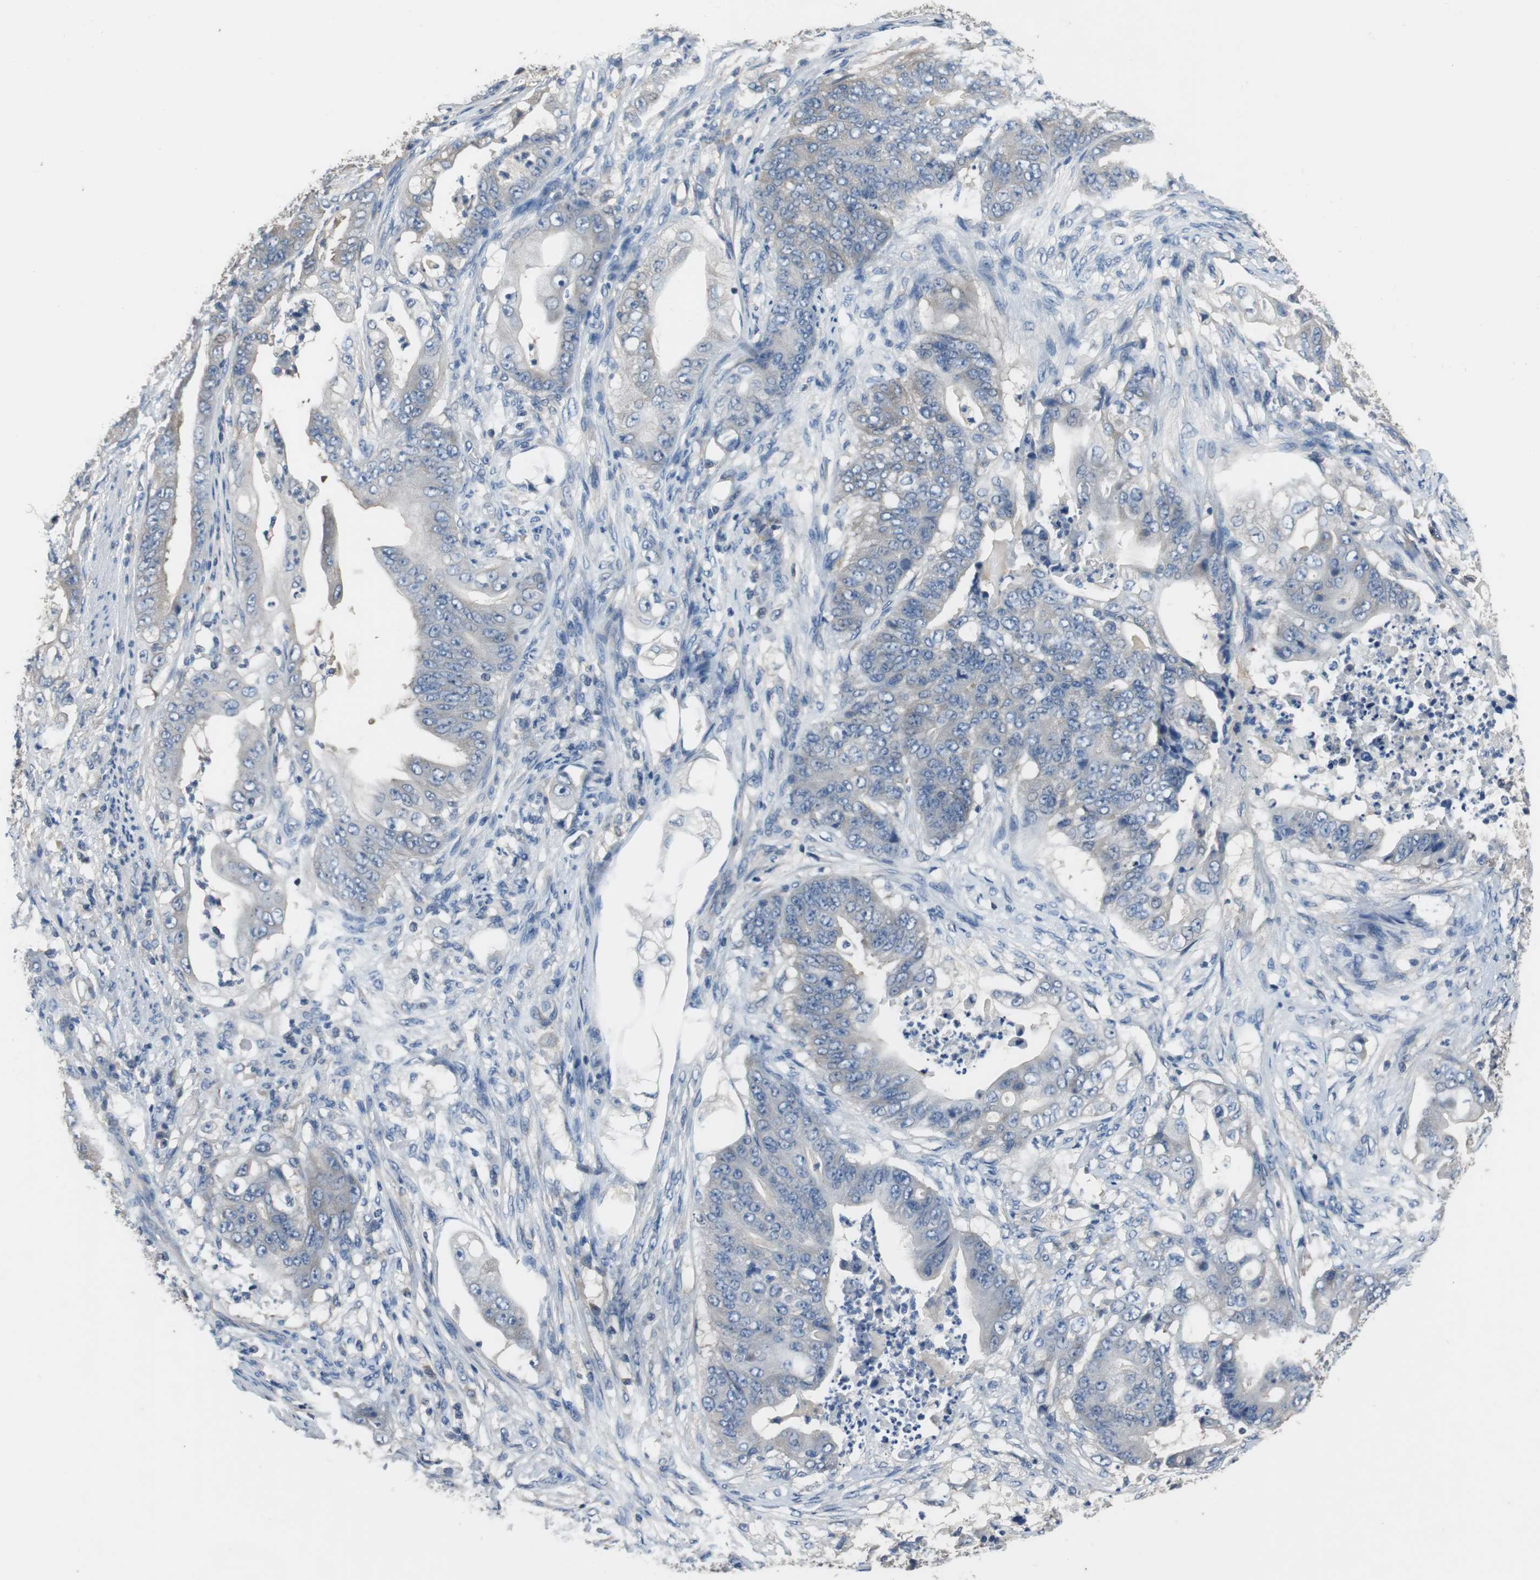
{"staining": {"intensity": "weak", "quantity": "<25%", "location": "cytoplasmic/membranous"}, "tissue": "stomach cancer", "cell_type": "Tumor cells", "image_type": "cancer", "snomed": [{"axis": "morphology", "description": "Adenocarcinoma, NOS"}, {"axis": "topography", "description": "Stomach"}], "caption": "Adenocarcinoma (stomach) stained for a protein using IHC displays no positivity tumor cells.", "gene": "PRKCA", "patient": {"sex": "female", "age": 73}}